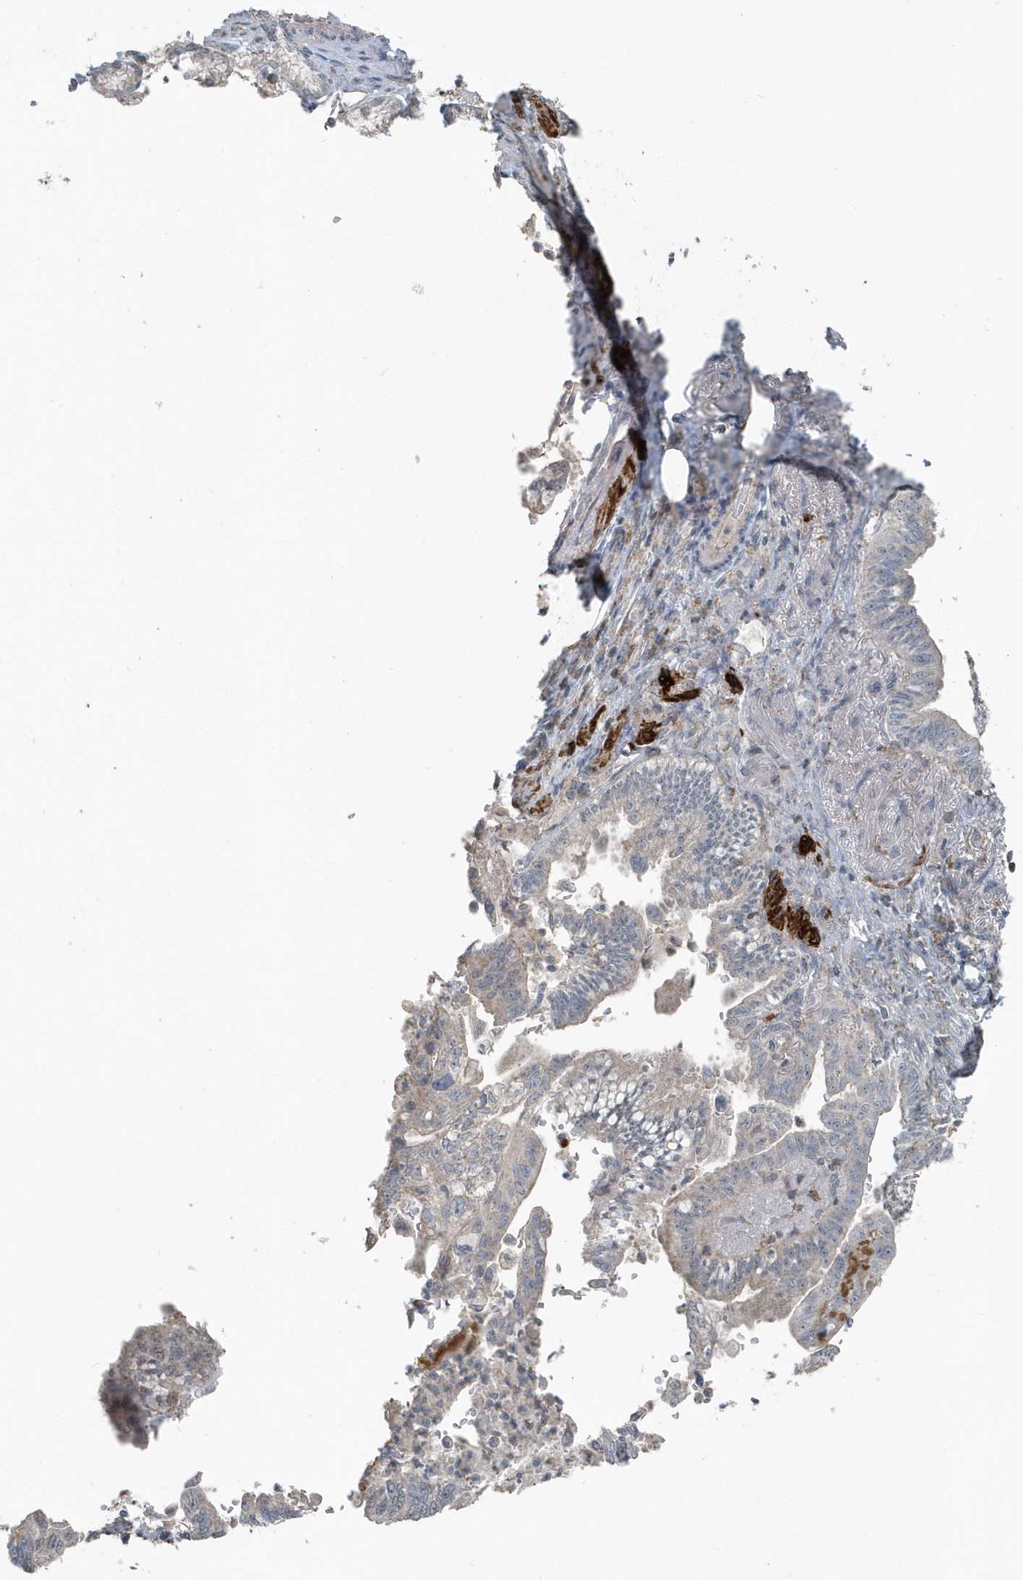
{"staining": {"intensity": "negative", "quantity": "none", "location": "none"}, "tissue": "pancreatic cancer", "cell_type": "Tumor cells", "image_type": "cancer", "snomed": [{"axis": "morphology", "description": "Adenocarcinoma, NOS"}, {"axis": "topography", "description": "Pancreas"}], "caption": "Tumor cells are negative for protein expression in human pancreatic cancer.", "gene": "ACTC1", "patient": {"sex": "male", "age": 70}}